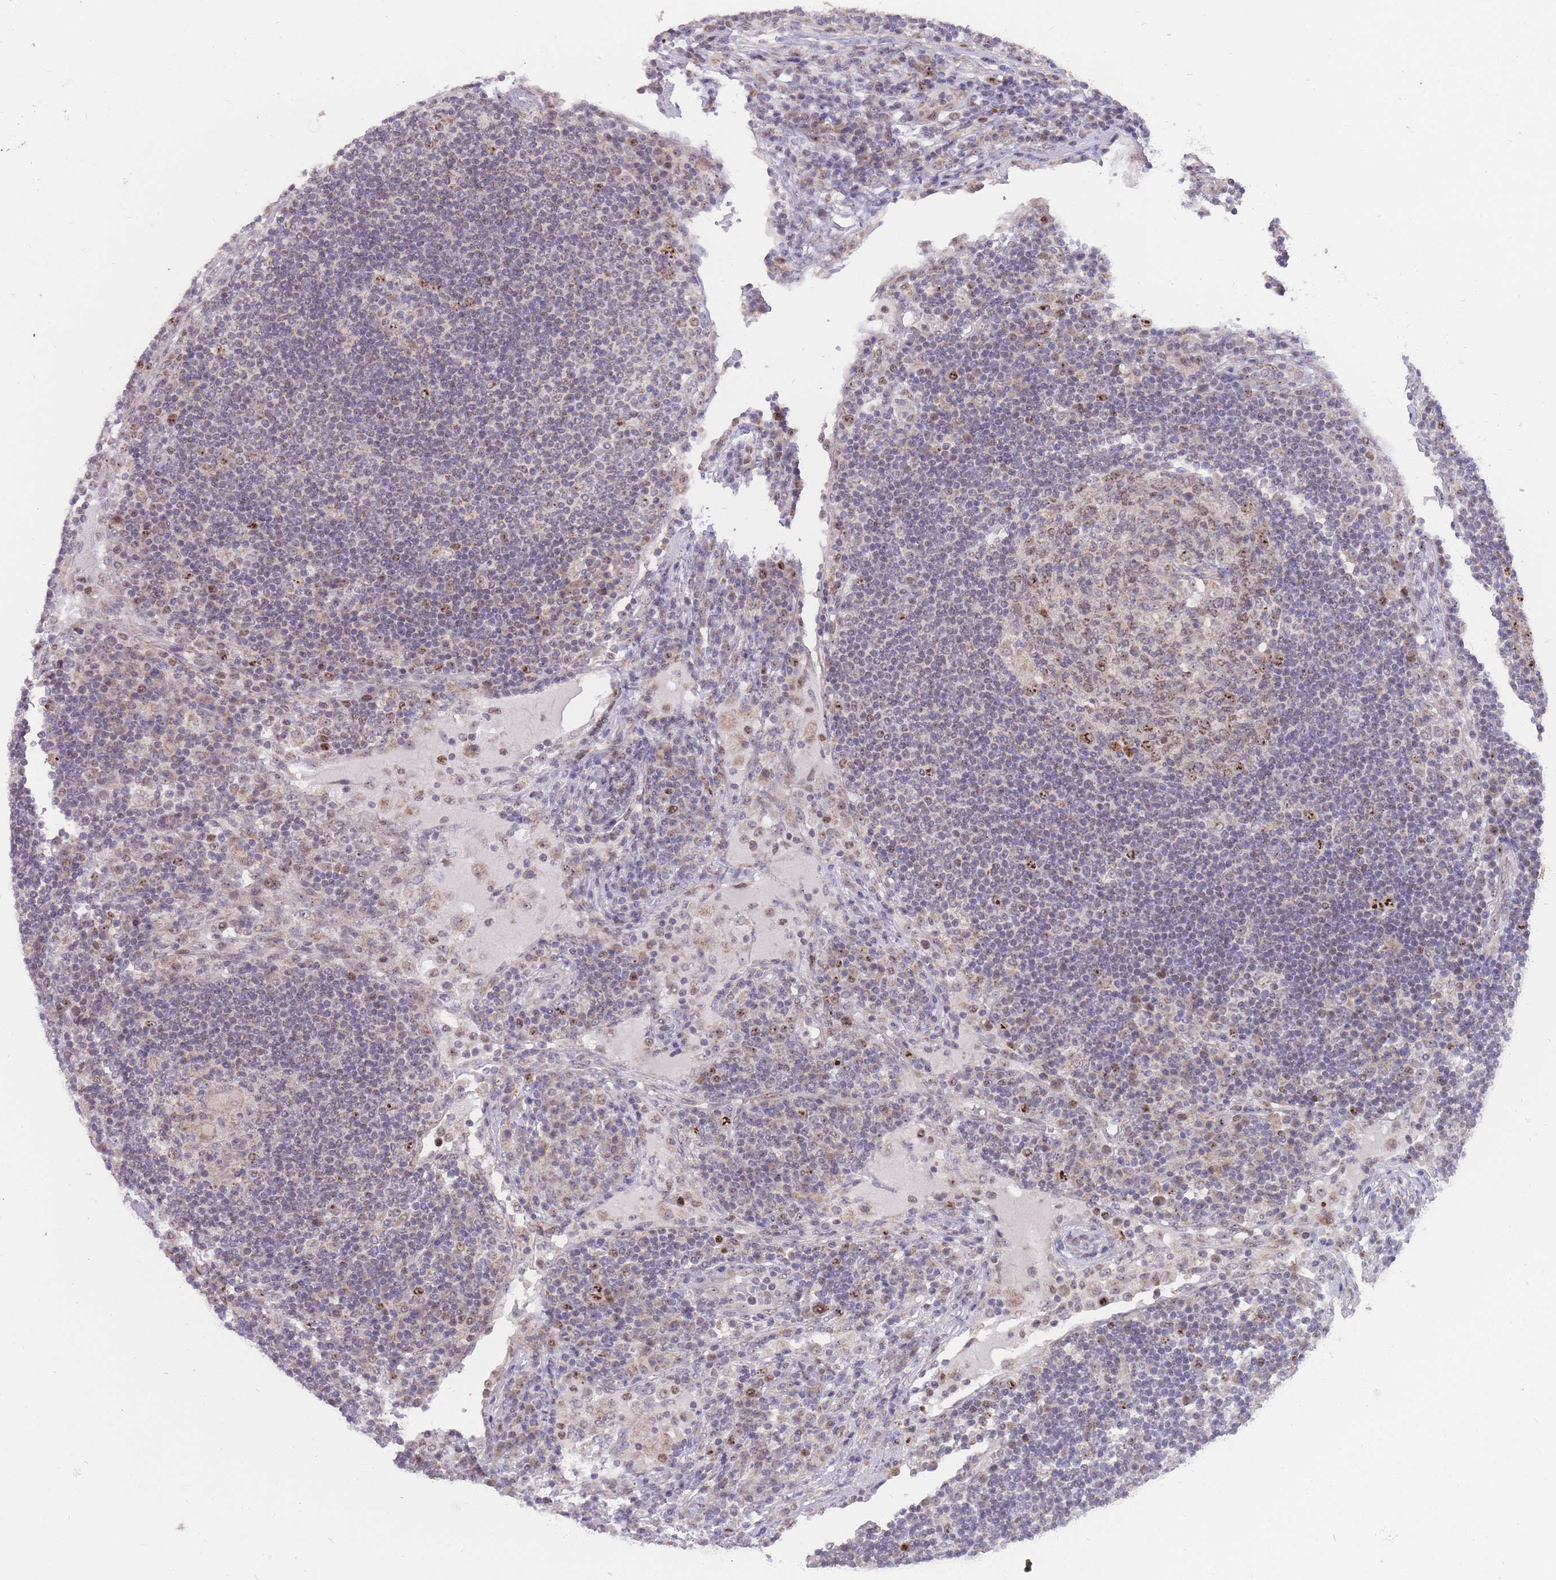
{"staining": {"intensity": "moderate", "quantity": "<25%", "location": "nuclear"}, "tissue": "lymph node", "cell_type": "Germinal center cells", "image_type": "normal", "snomed": [{"axis": "morphology", "description": "Normal tissue, NOS"}, {"axis": "topography", "description": "Lymph node"}], "caption": "Normal lymph node exhibits moderate nuclear expression in approximately <25% of germinal center cells.", "gene": "MCIDAS", "patient": {"sex": "female", "age": 53}}